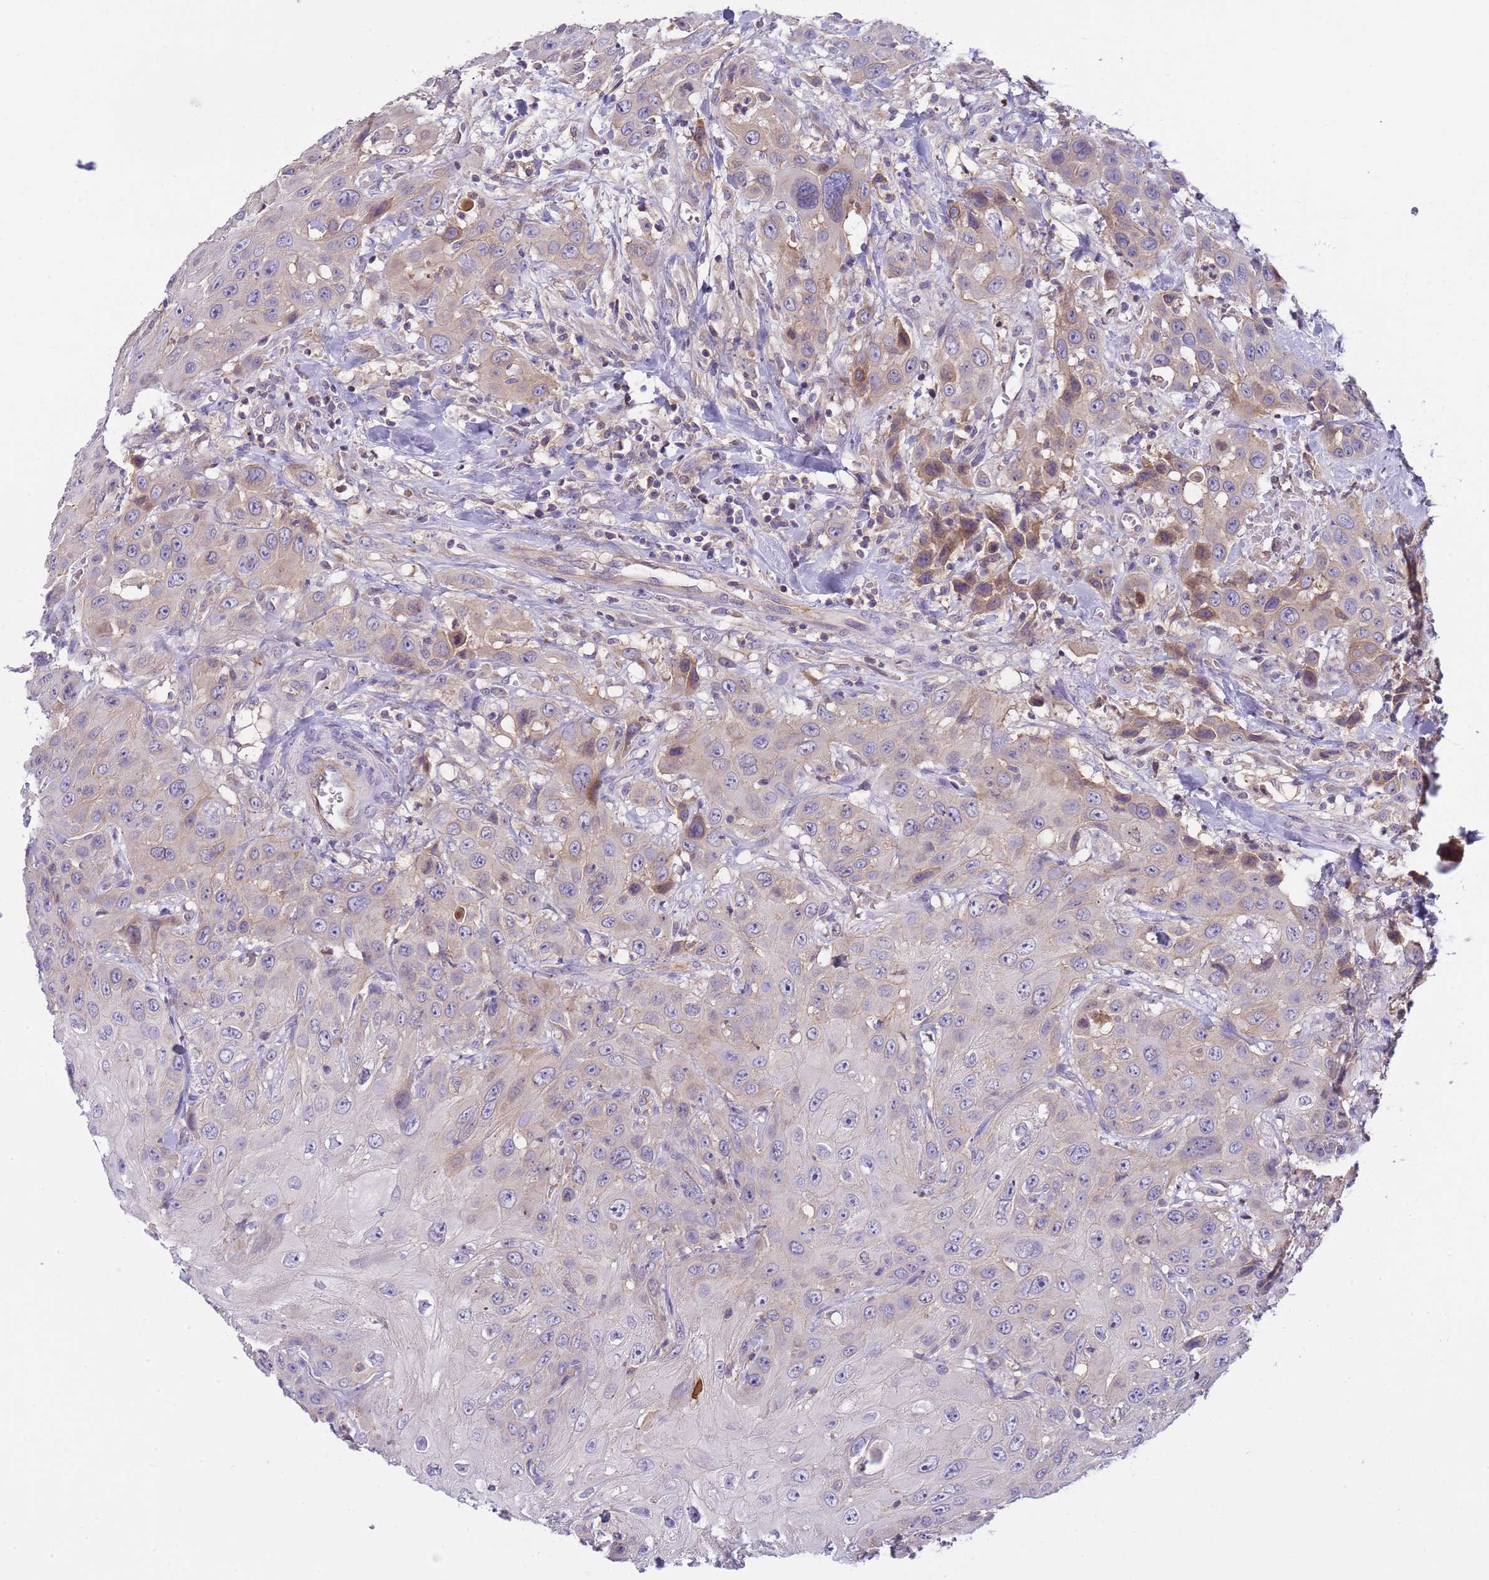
{"staining": {"intensity": "moderate", "quantity": "<25%", "location": "cytoplasmic/membranous,nuclear"}, "tissue": "head and neck cancer", "cell_type": "Tumor cells", "image_type": "cancer", "snomed": [{"axis": "morphology", "description": "Squamous cell carcinoma, NOS"}, {"axis": "topography", "description": "Head-Neck"}], "caption": "Protein staining displays moderate cytoplasmic/membranous and nuclear expression in approximately <25% of tumor cells in squamous cell carcinoma (head and neck).", "gene": "PLCXD3", "patient": {"sex": "male", "age": 81}}